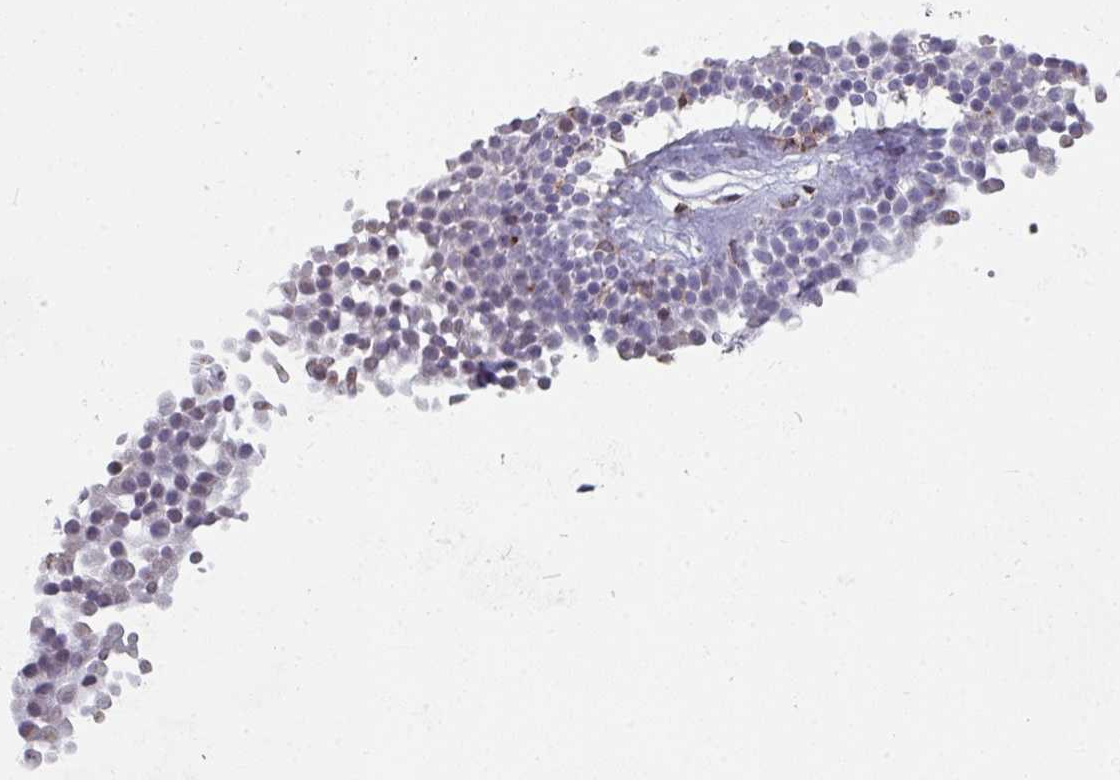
{"staining": {"intensity": "weak", "quantity": "<25%", "location": "nuclear"}, "tissue": "nasopharynx", "cell_type": "Respiratory epithelial cells", "image_type": "normal", "snomed": [{"axis": "morphology", "description": "Normal tissue, NOS"}, {"axis": "topography", "description": "Nasopharynx"}], "caption": "Micrograph shows no protein expression in respiratory epithelial cells of normal nasopharynx. (DAB immunohistochemistry, high magnification).", "gene": "RASAL3", "patient": {"sex": "female", "age": 62}}